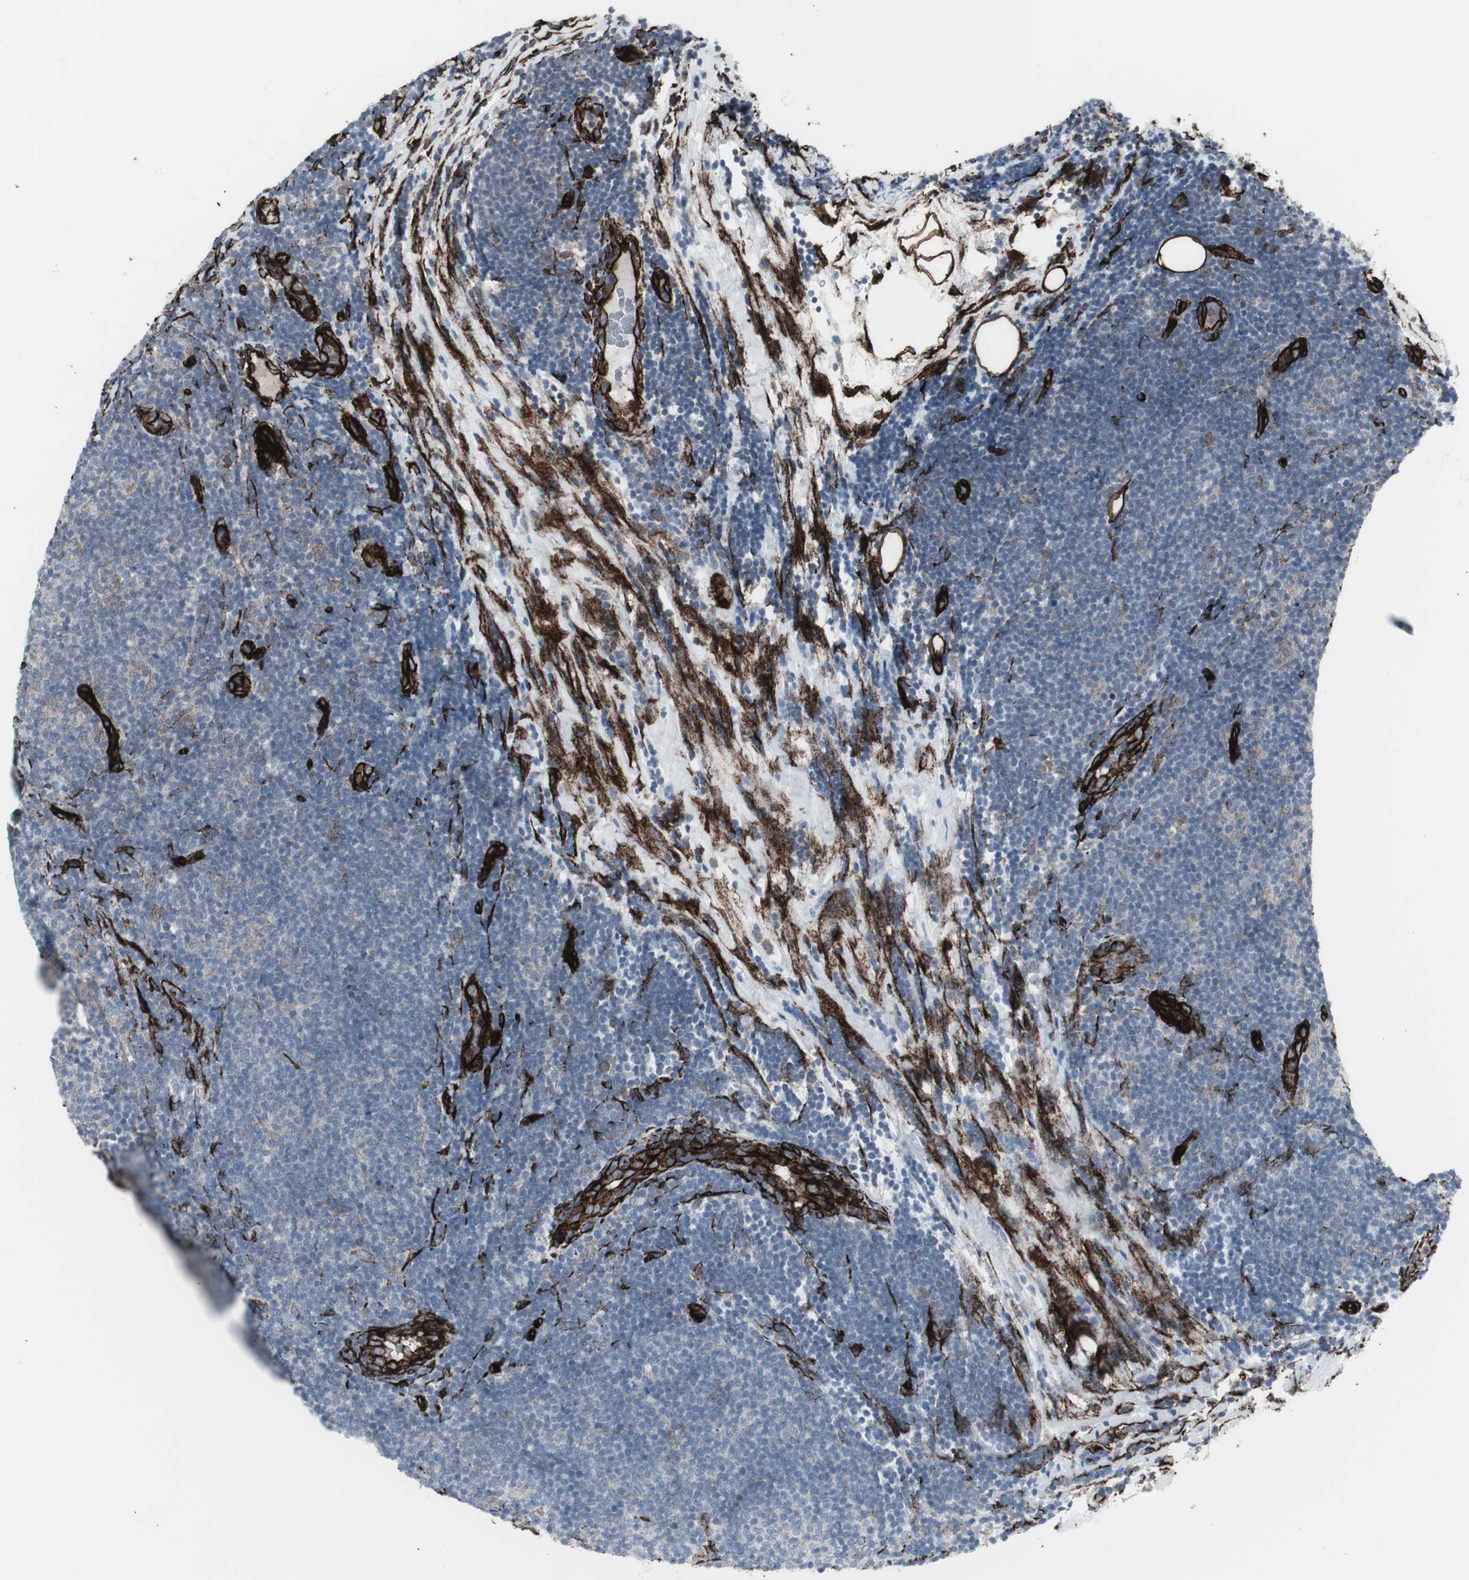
{"staining": {"intensity": "negative", "quantity": "none", "location": "none"}, "tissue": "lymphoma", "cell_type": "Tumor cells", "image_type": "cancer", "snomed": [{"axis": "morphology", "description": "Malignant lymphoma, non-Hodgkin's type, Low grade"}, {"axis": "topography", "description": "Lymph node"}], "caption": "This histopathology image is of lymphoma stained with IHC to label a protein in brown with the nuclei are counter-stained blue. There is no staining in tumor cells. The staining was performed using DAB (3,3'-diaminobenzidine) to visualize the protein expression in brown, while the nuclei were stained in blue with hematoxylin (Magnification: 20x).", "gene": "PDGFA", "patient": {"sex": "male", "age": 83}}